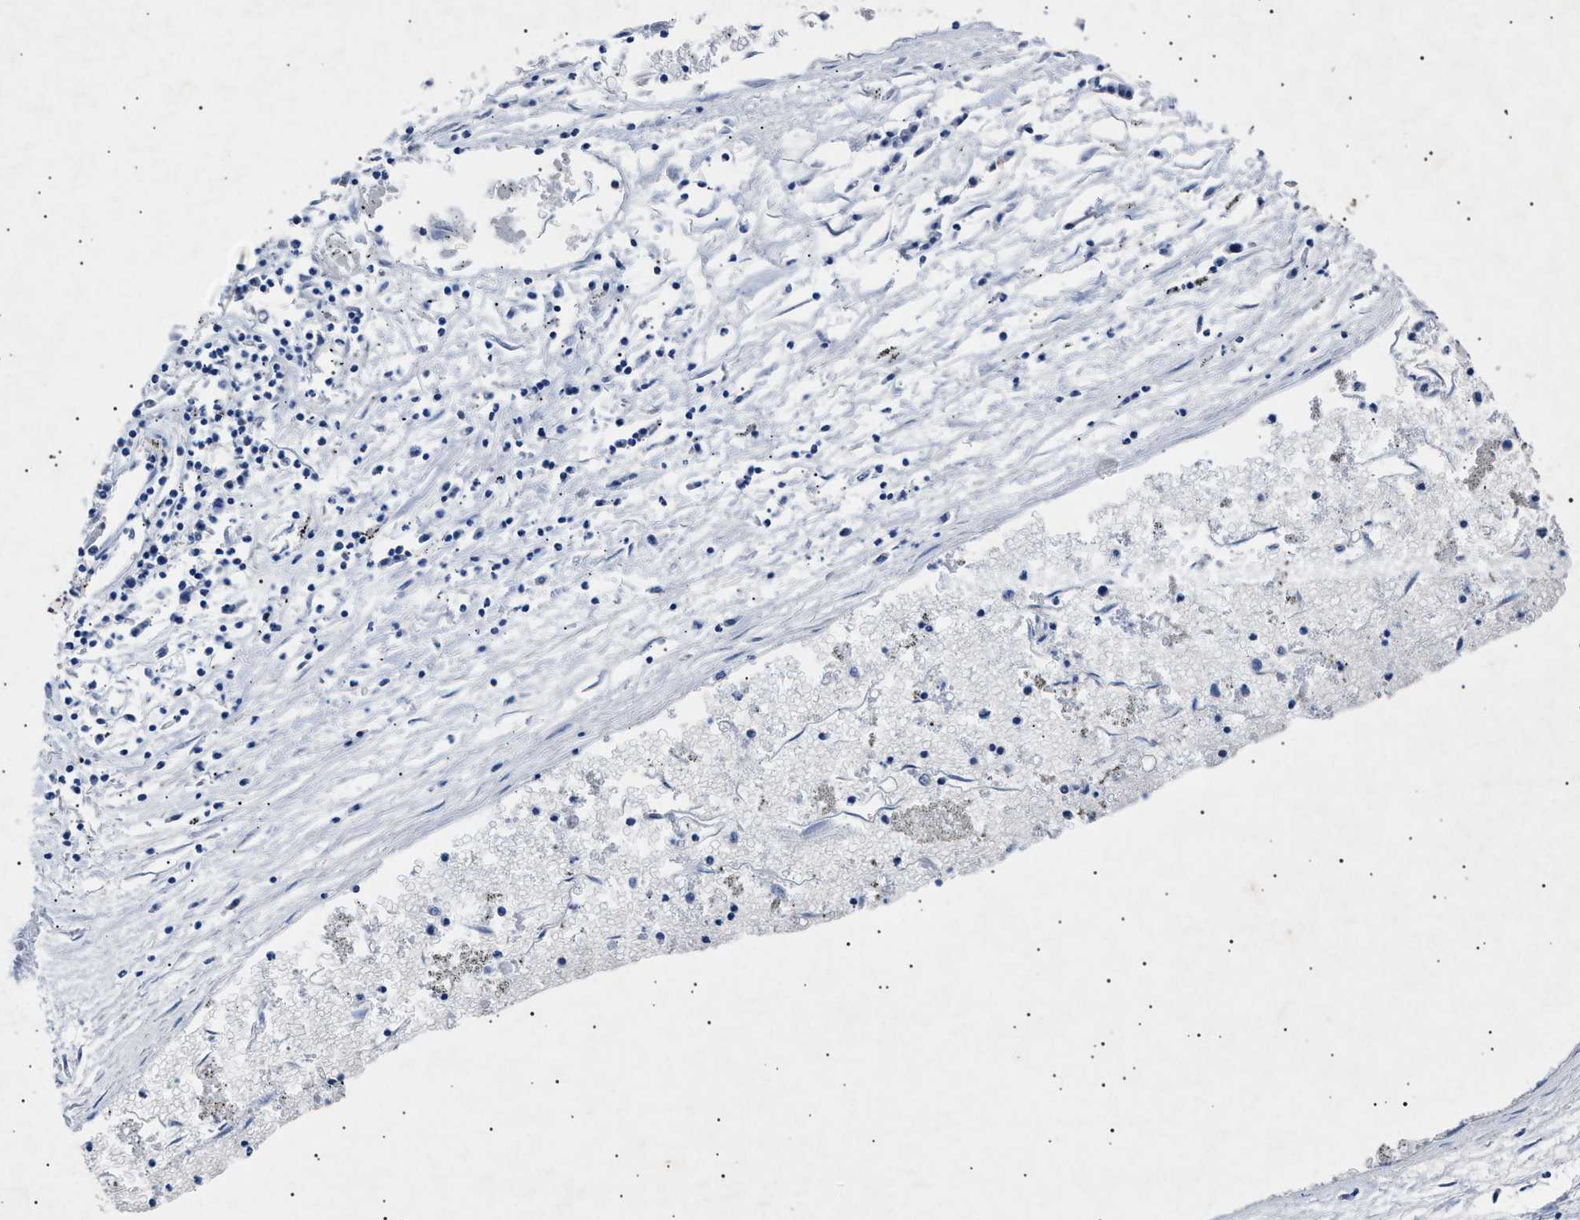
{"staining": {"intensity": "negative", "quantity": "none", "location": "none"}, "tissue": "liver cancer", "cell_type": "Tumor cells", "image_type": "cancer", "snomed": [{"axis": "morphology", "description": "Carcinoma, Hepatocellular, NOS"}, {"axis": "topography", "description": "Liver"}], "caption": "DAB (3,3'-diaminobenzidine) immunohistochemical staining of human hepatocellular carcinoma (liver) exhibits no significant expression in tumor cells.", "gene": "OLFML2A", "patient": {"sex": "male", "age": 72}}